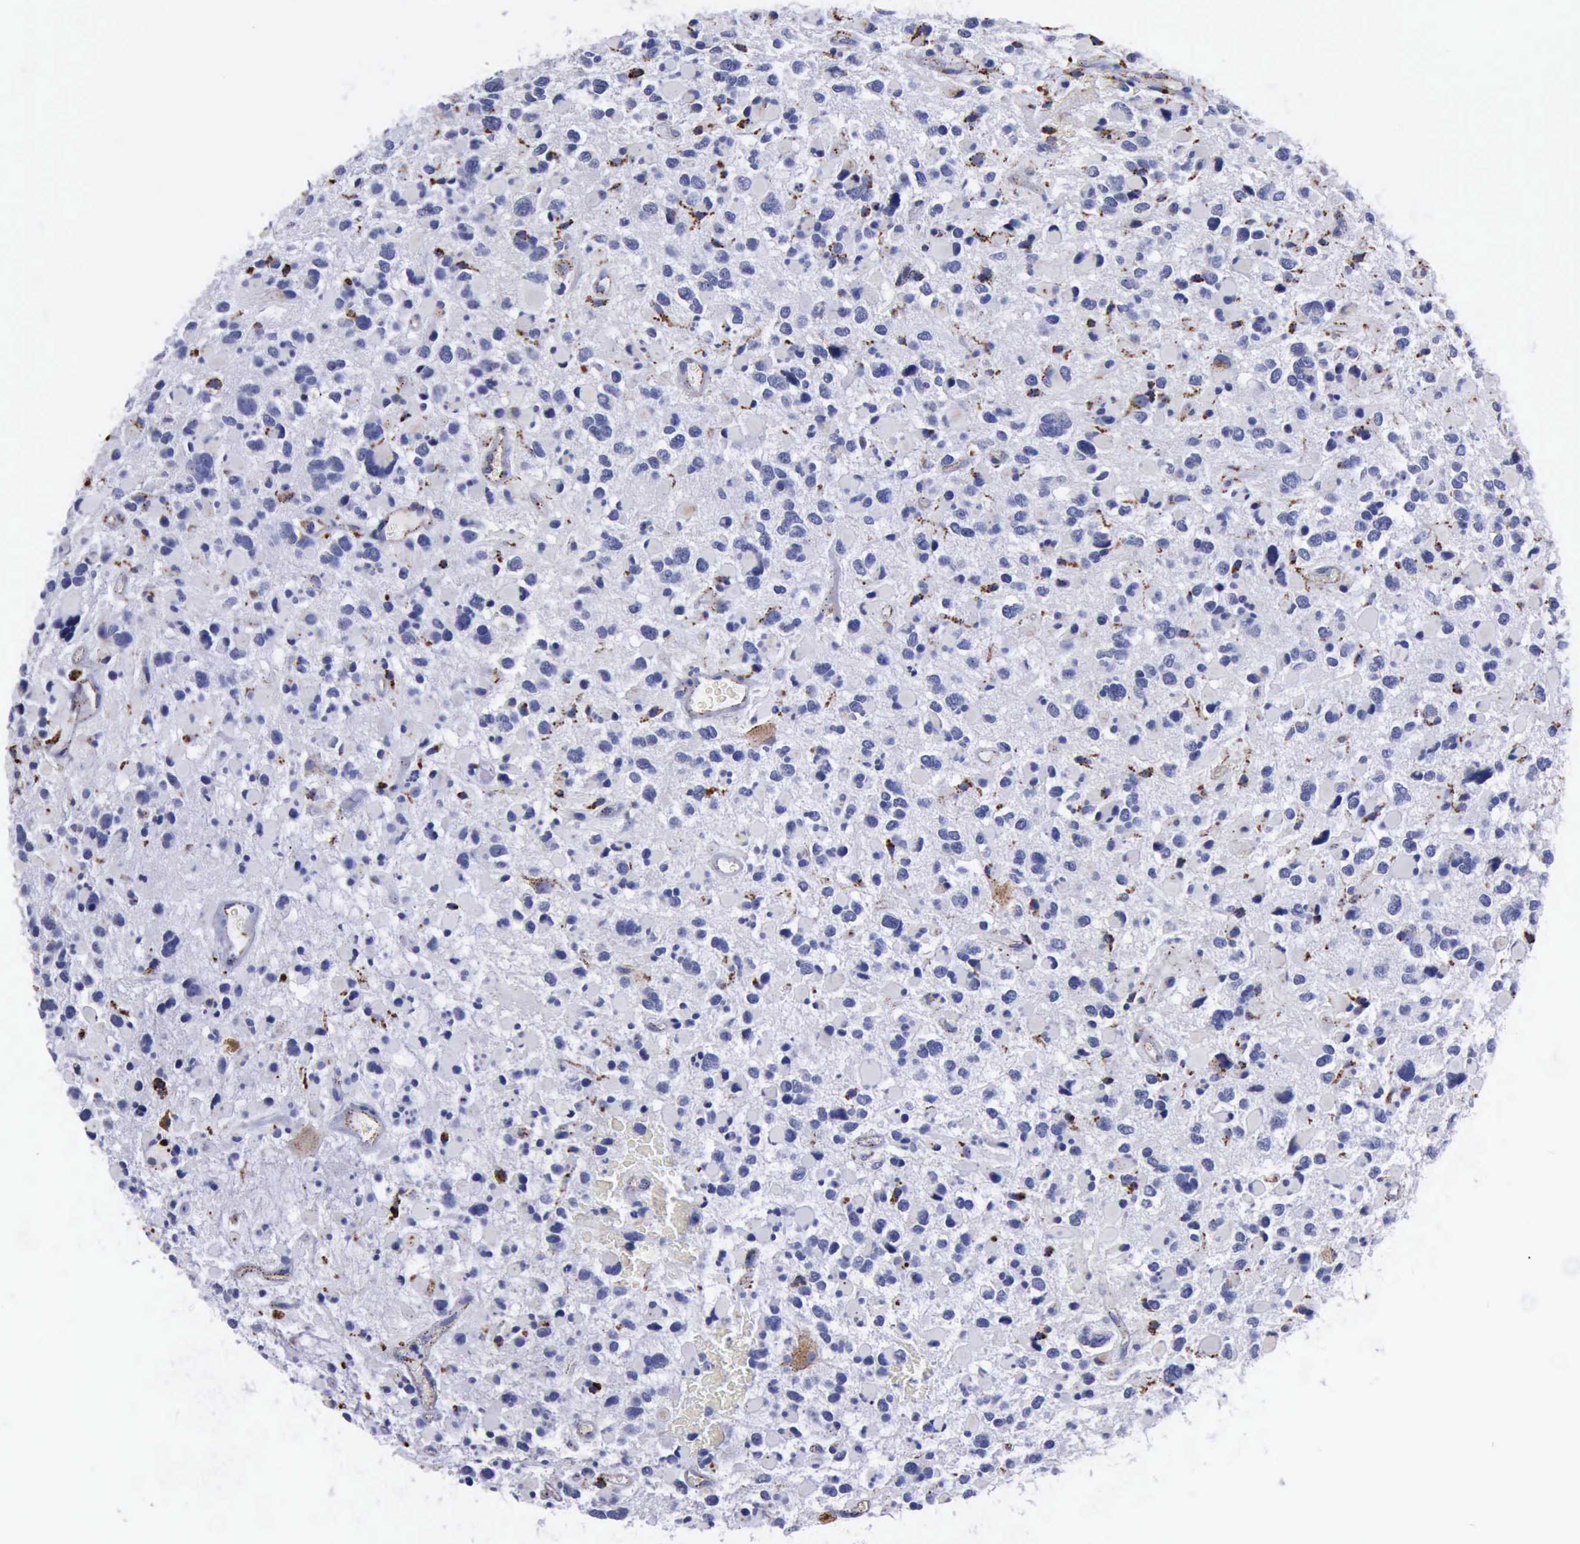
{"staining": {"intensity": "moderate", "quantity": "<25%", "location": "cytoplasmic/membranous"}, "tissue": "glioma", "cell_type": "Tumor cells", "image_type": "cancer", "snomed": [{"axis": "morphology", "description": "Glioma, malignant, High grade"}, {"axis": "topography", "description": "Brain"}], "caption": "The immunohistochemical stain labels moderate cytoplasmic/membranous staining in tumor cells of glioma tissue.", "gene": "CTSD", "patient": {"sex": "female", "age": 37}}